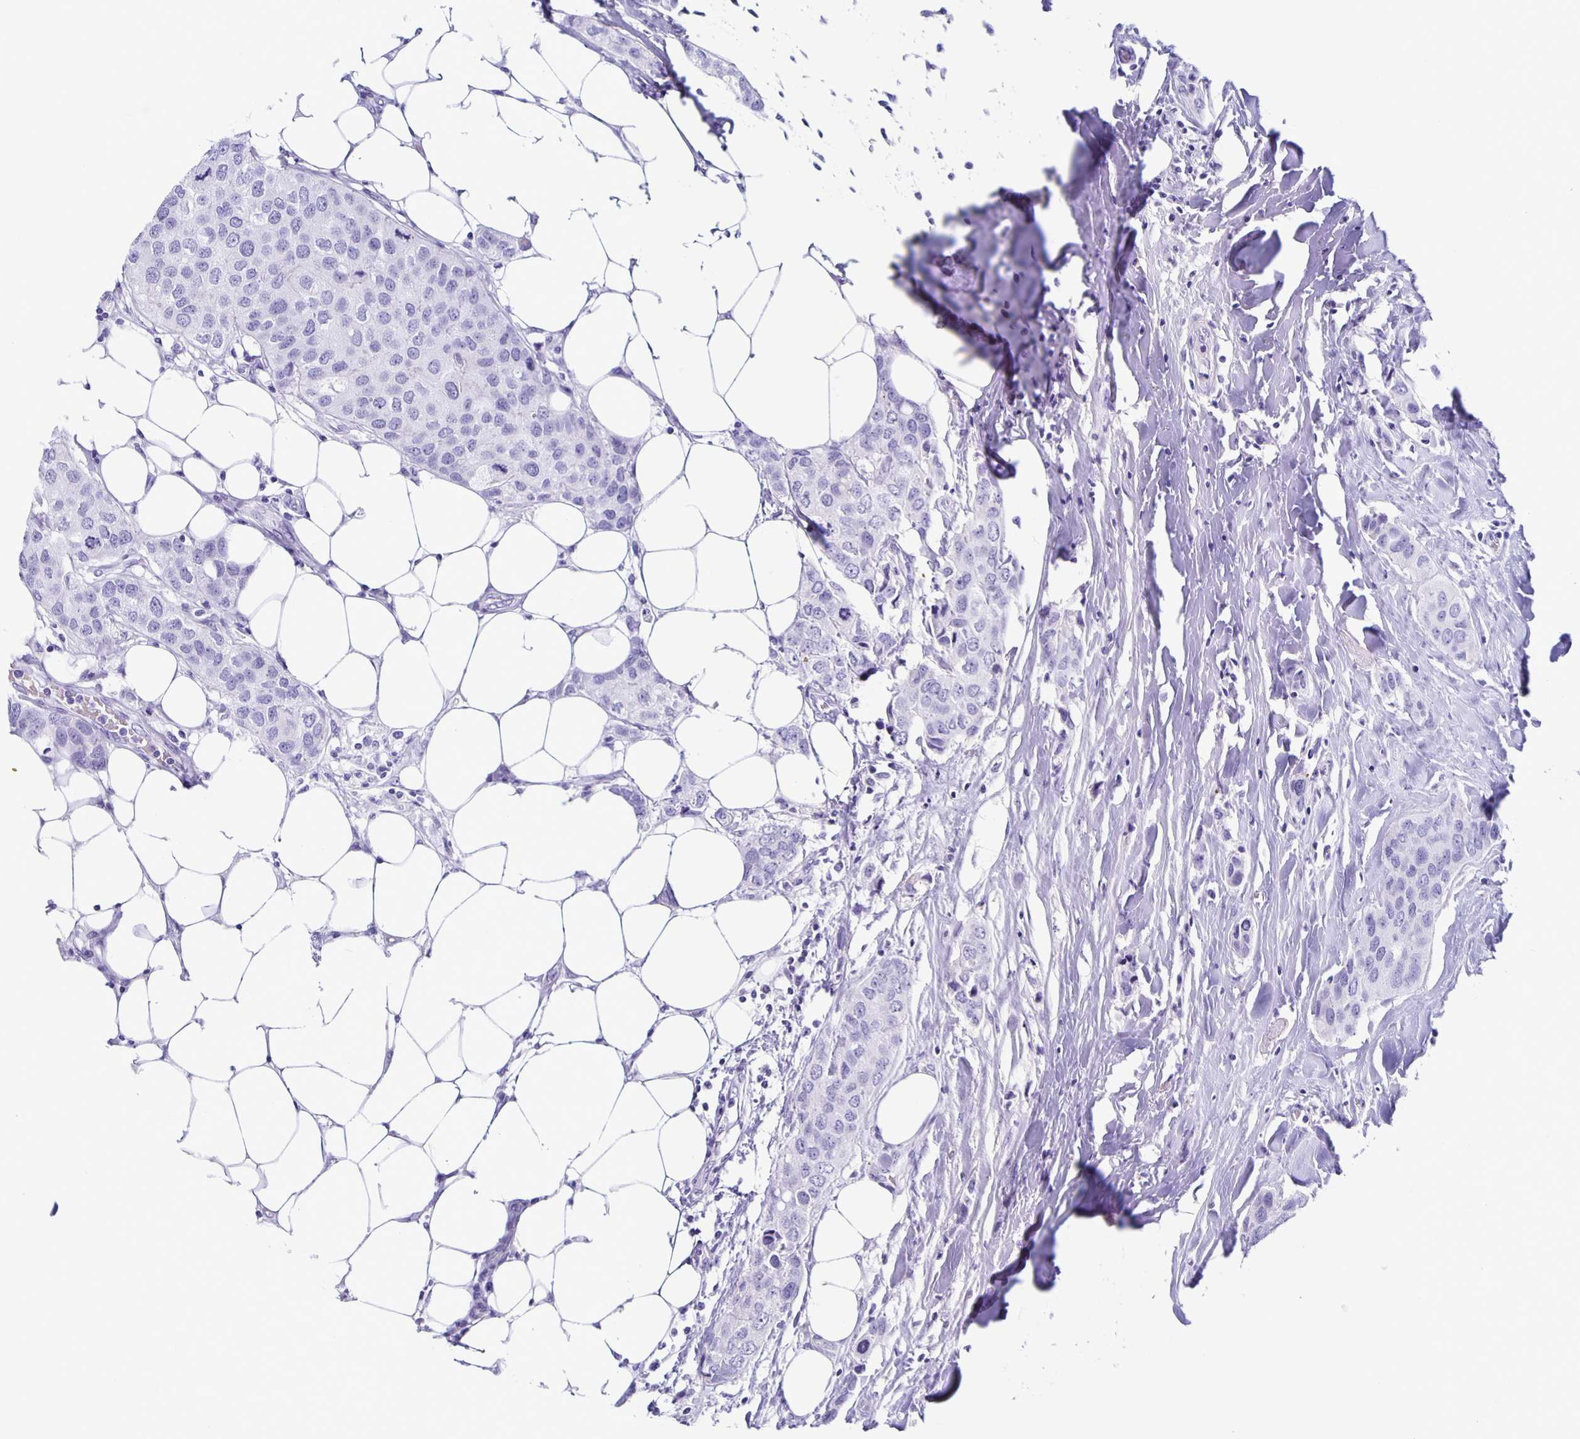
{"staining": {"intensity": "negative", "quantity": "none", "location": "none"}, "tissue": "breast cancer", "cell_type": "Tumor cells", "image_type": "cancer", "snomed": [{"axis": "morphology", "description": "Duct carcinoma"}, {"axis": "topography", "description": "Breast"}], "caption": "Immunohistochemistry (IHC) image of intraductal carcinoma (breast) stained for a protein (brown), which reveals no expression in tumor cells.", "gene": "AQP6", "patient": {"sex": "female", "age": 80}}